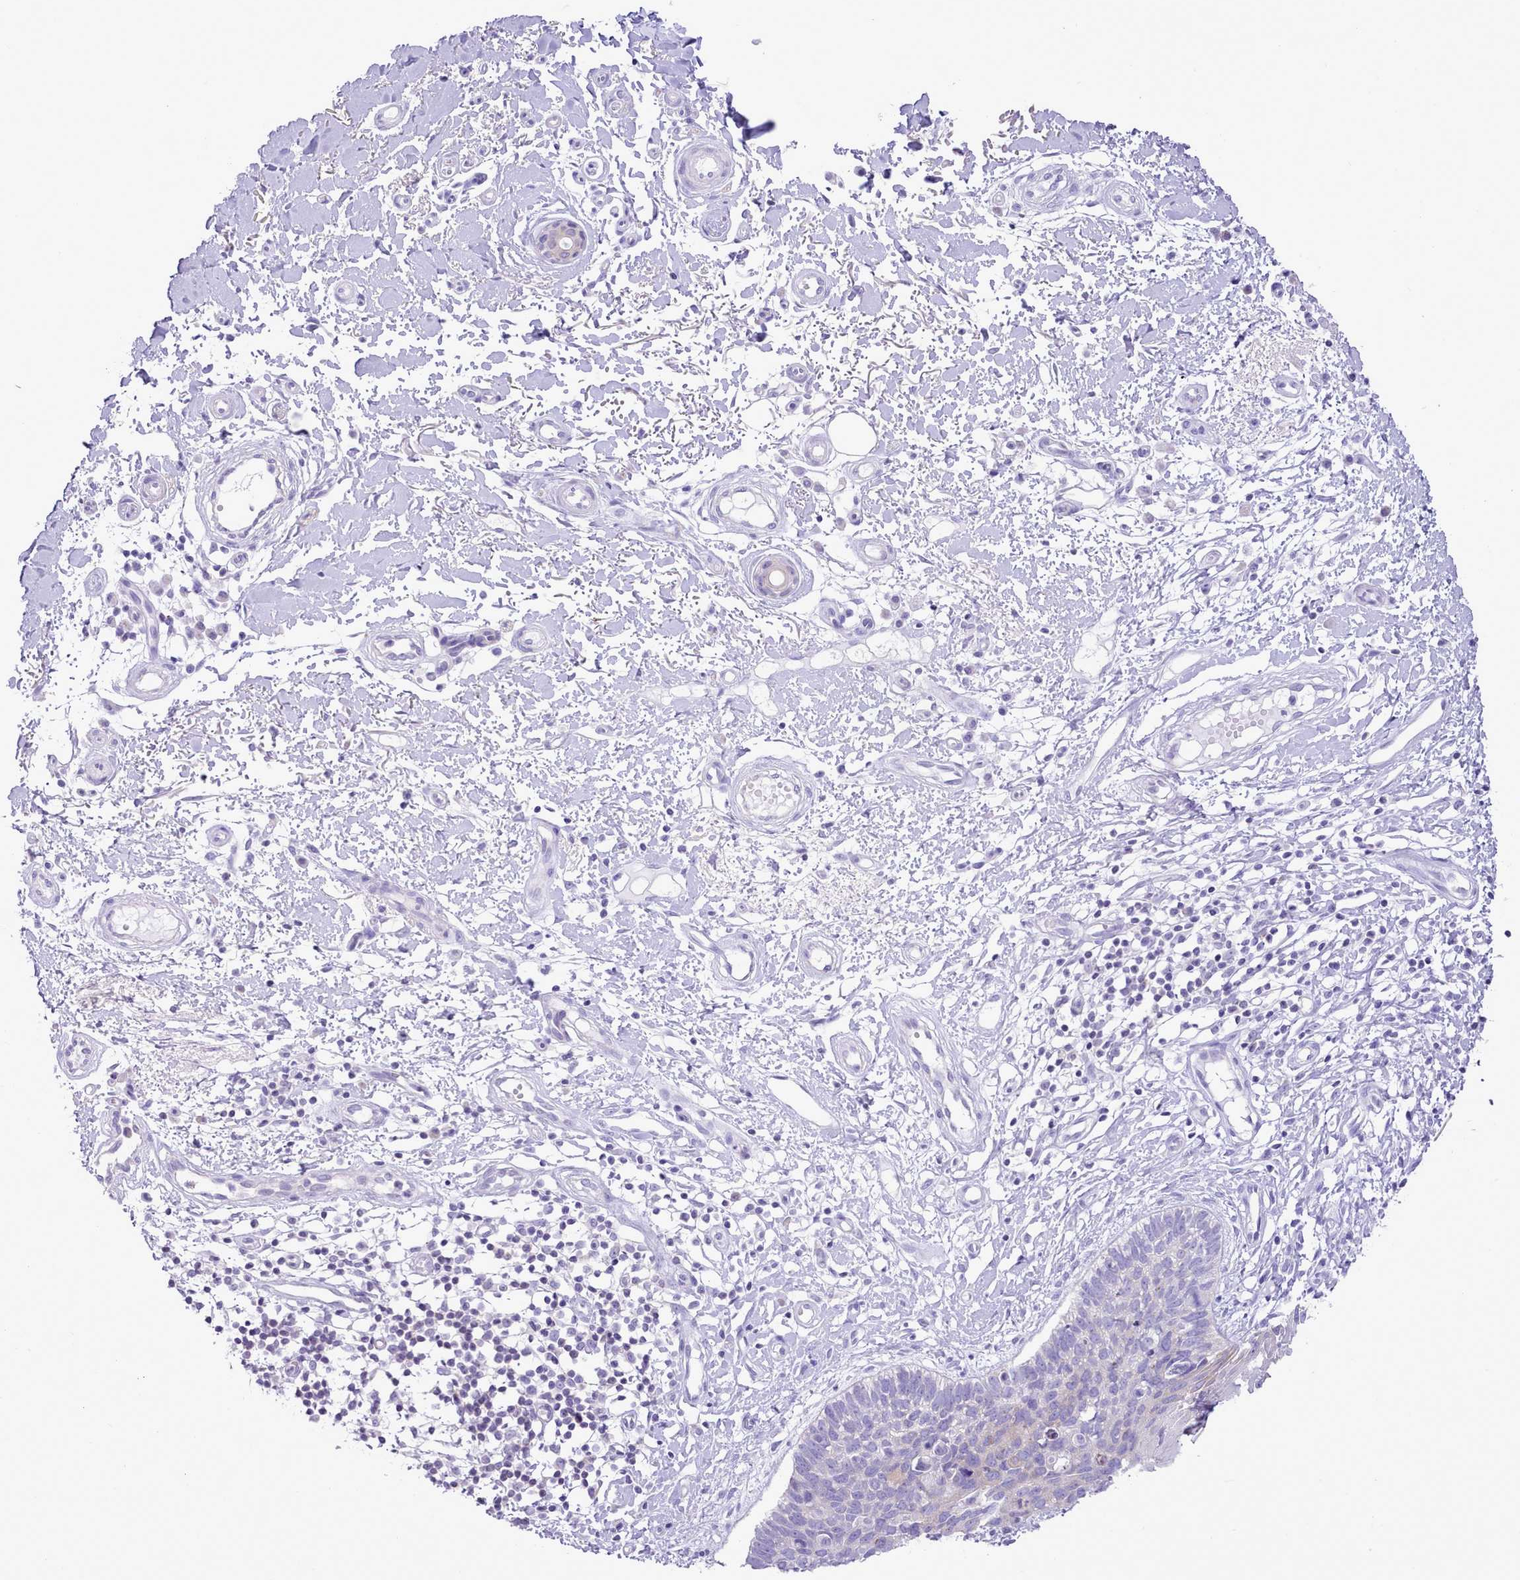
{"staining": {"intensity": "negative", "quantity": "none", "location": "none"}, "tissue": "skin cancer", "cell_type": "Tumor cells", "image_type": "cancer", "snomed": [{"axis": "morphology", "description": "Basal cell carcinoma"}, {"axis": "topography", "description": "Skin"}], "caption": "This is an IHC micrograph of skin cancer (basal cell carcinoma). There is no staining in tumor cells.", "gene": "MDFI", "patient": {"sex": "male", "age": 78}}